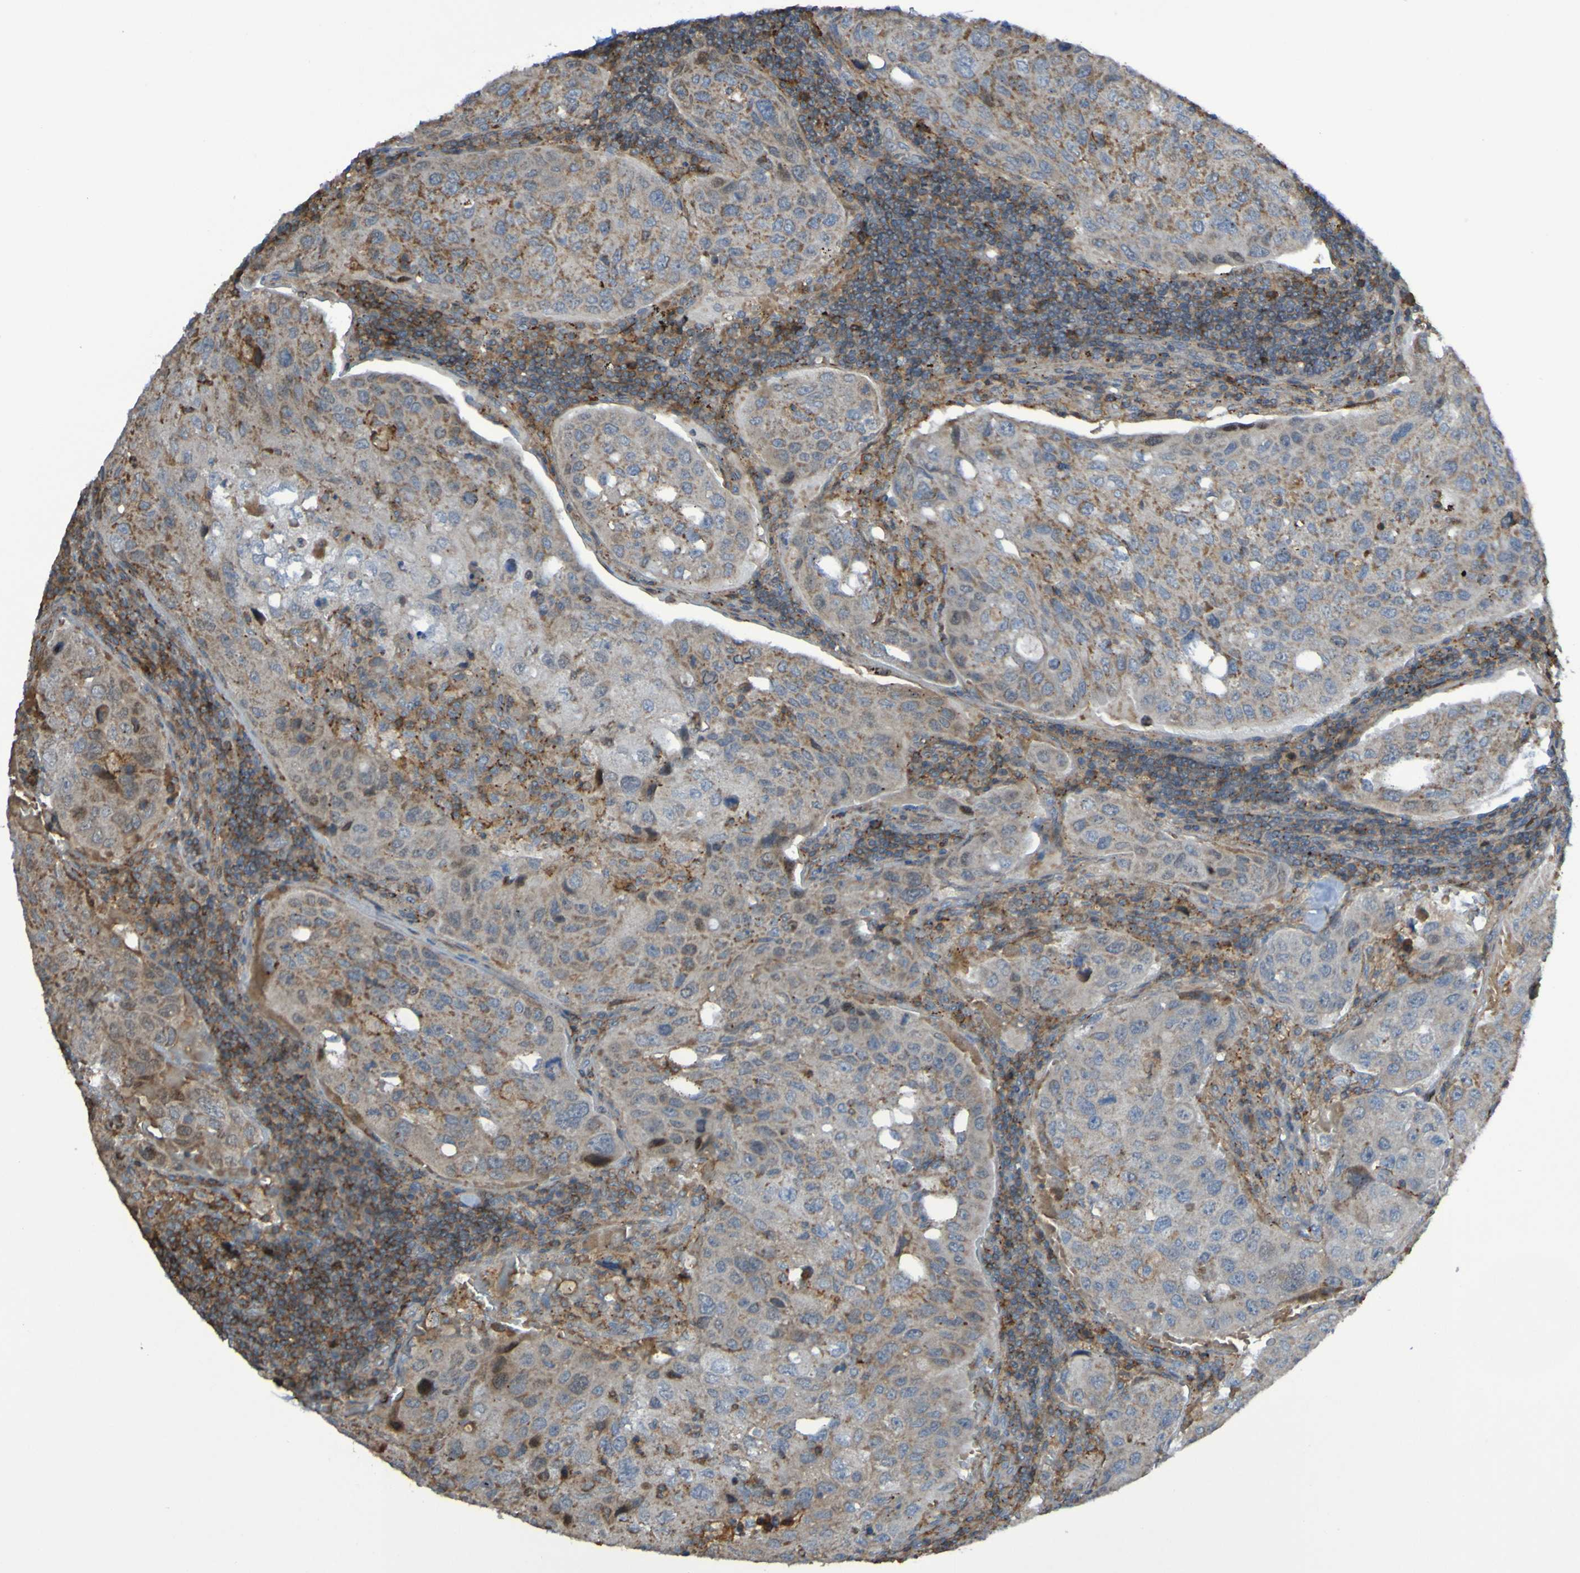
{"staining": {"intensity": "weak", "quantity": ">75%", "location": "cytoplasmic/membranous"}, "tissue": "urothelial cancer", "cell_type": "Tumor cells", "image_type": "cancer", "snomed": [{"axis": "morphology", "description": "Urothelial carcinoma, High grade"}, {"axis": "topography", "description": "Lymph node"}, {"axis": "topography", "description": "Urinary bladder"}], "caption": "An immunohistochemistry photomicrograph of tumor tissue is shown. Protein staining in brown highlights weak cytoplasmic/membranous positivity in high-grade urothelial carcinoma within tumor cells. Immunohistochemistry (ihc) stains the protein in brown and the nuclei are stained blue.", "gene": "PDGFB", "patient": {"sex": "male", "age": 51}}